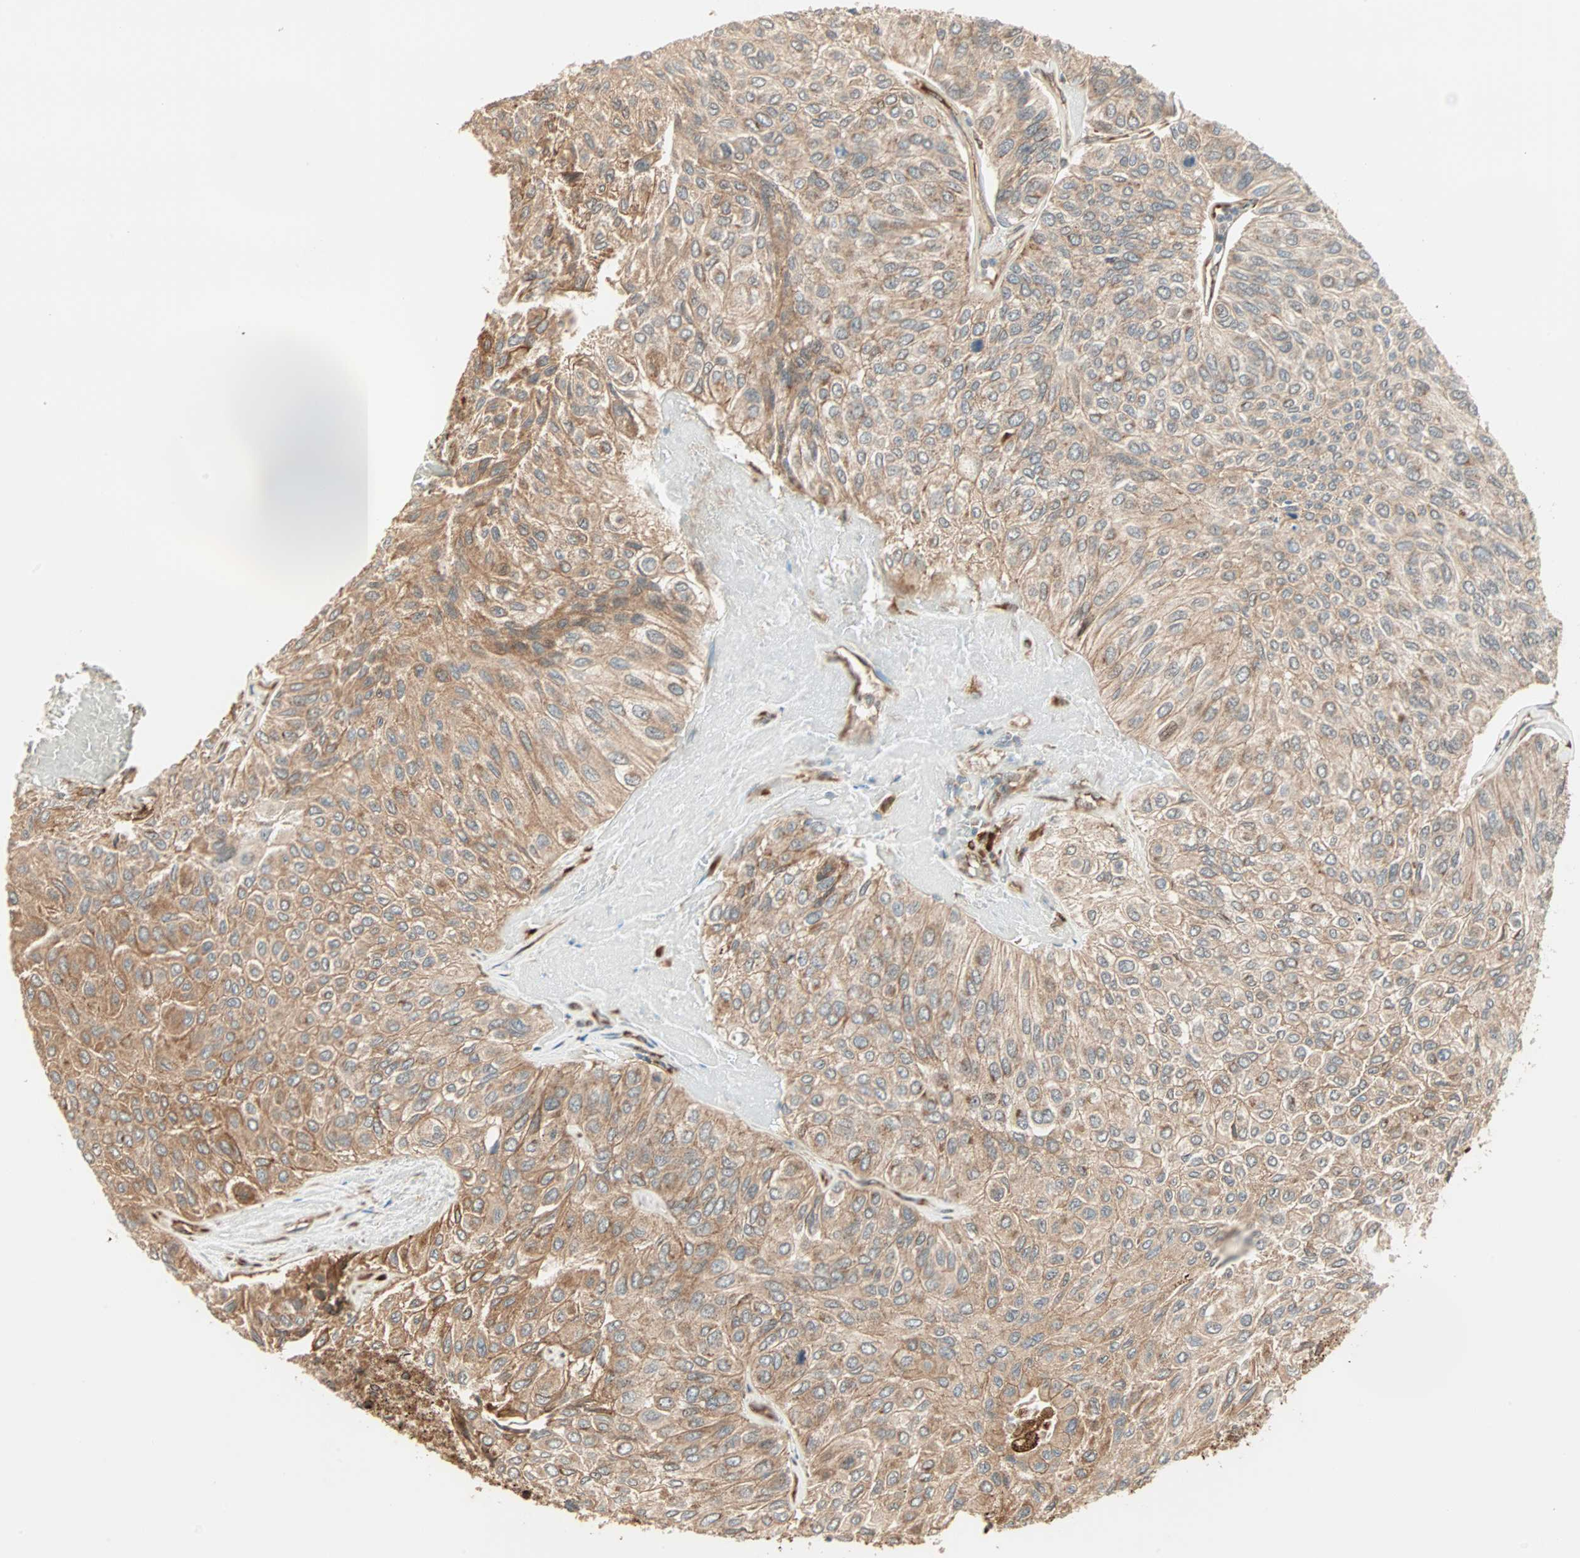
{"staining": {"intensity": "moderate", "quantity": ">75%", "location": "cytoplasmic/membranous"}, "tissue": "urothelial cancer", "cell_type": "Tumor cells", "image_type": "cancer", "snomed": [{"axis": "morphology", "description": "Urothelial carcinoma, High grade"}, {"axis": "topography", "description": "Urinary bladder"}], "caption": "This is a photomicrograph of immunohistochemistry staining of urothelial cancer, which shows moderate staining in the cytoplasmic/membranous of tumor cells.", "gene": "P4HA1", "patient": {"sex": "male", "age": 66}}